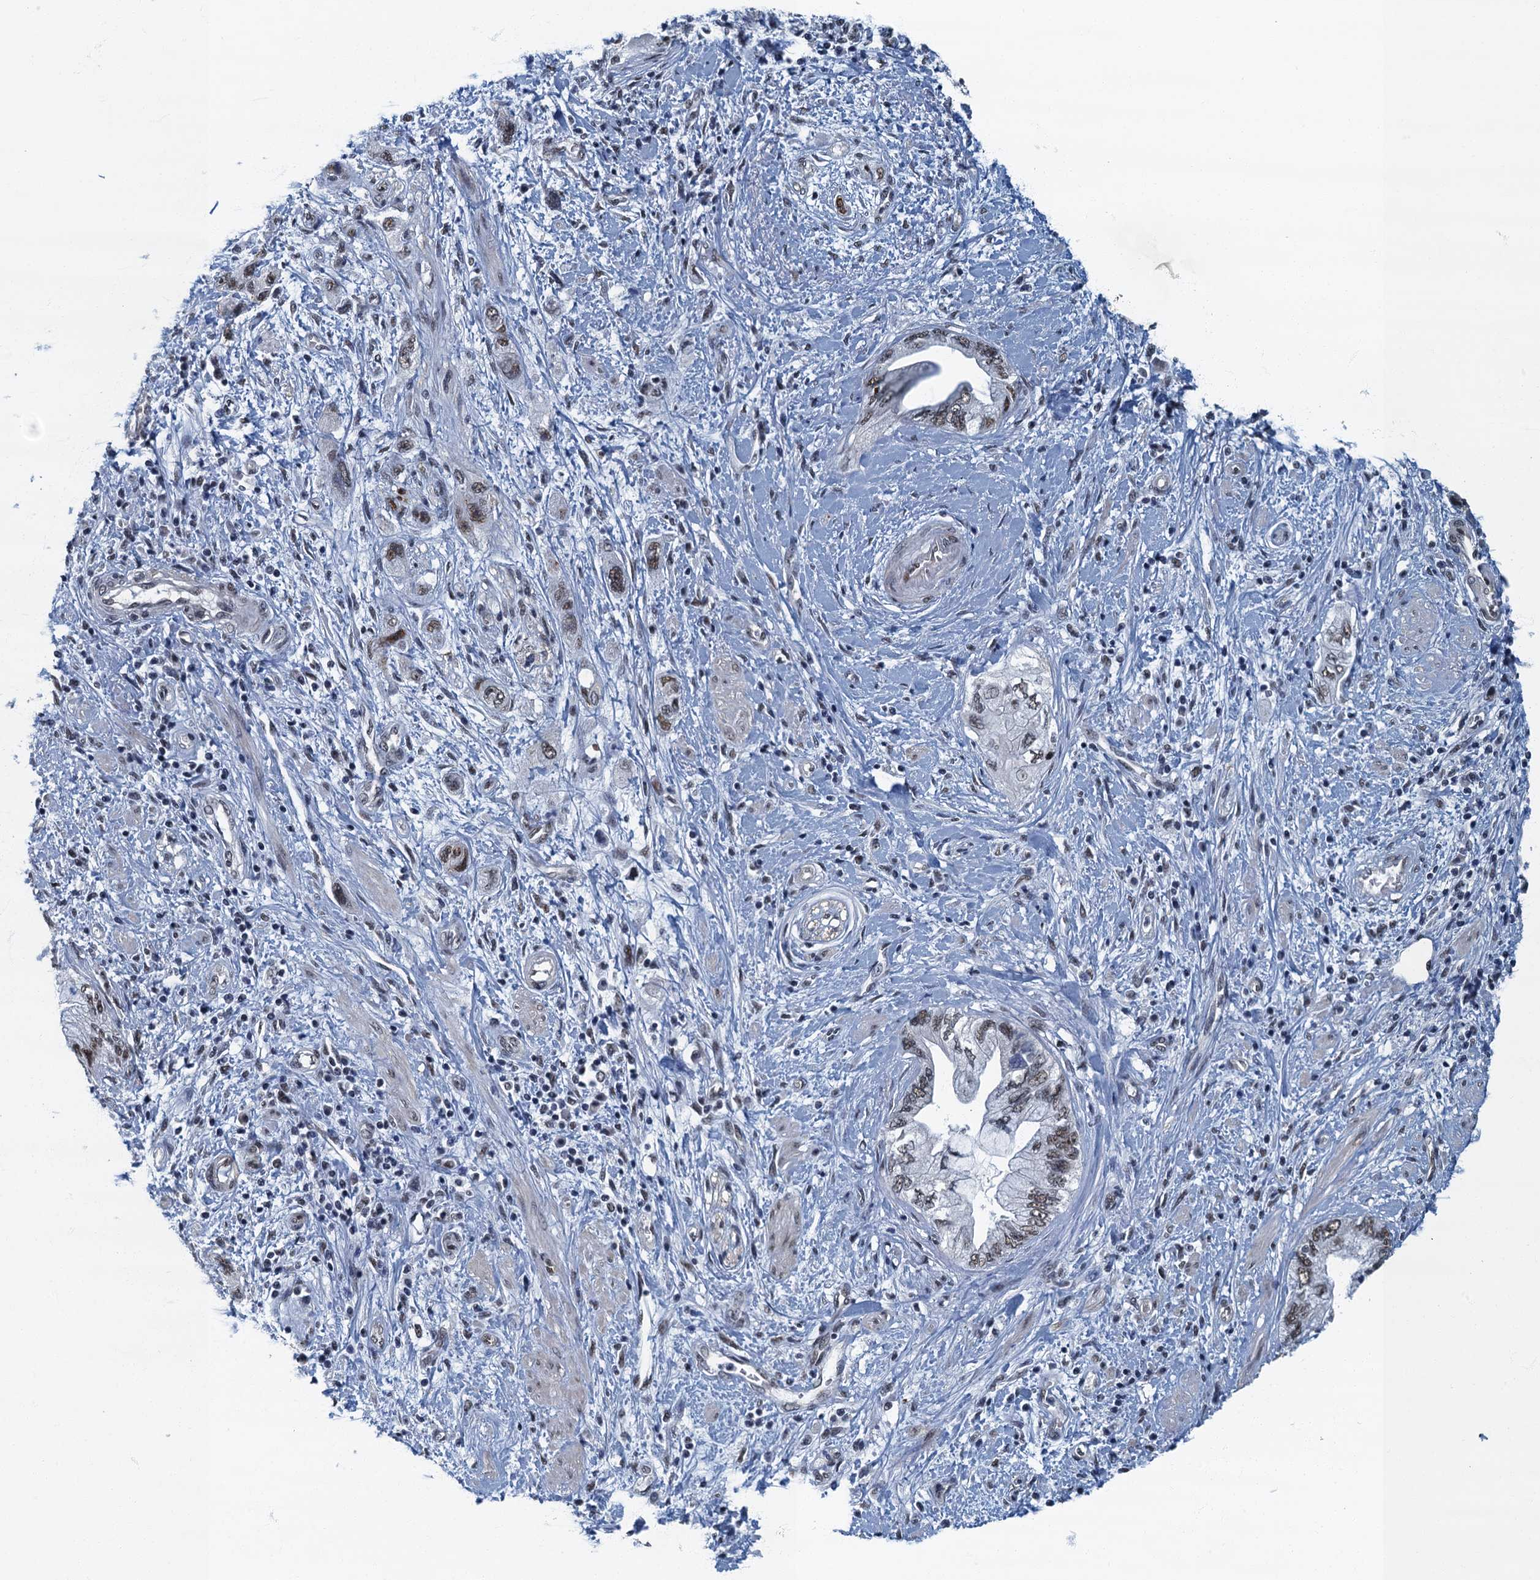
{"staining": {"intensity": "moderate", "quantity": ">75%", "location": "nuclear"}, "tissue": "pancreatic cancer", "cell_type": "Tumor cells", "image_type": "cancer", "snomed": [{"axis": "morphology", "description": "Adenocarcinoma, NOS"}, {"axis": "topography", "description": "Pancreas"}], "caption": "High-magnification brightfield microscopy of pancreatic adenocarcinoma stained with DAB (3,3'-diaminobenzidine) (brown) and counterstained with hematoxylin (blue). tumor cells exhibit moderate nuclear expression is present in about>75% of cells.", "gene": "GADL1", "patient": {"sex": "female", "age": 73}}